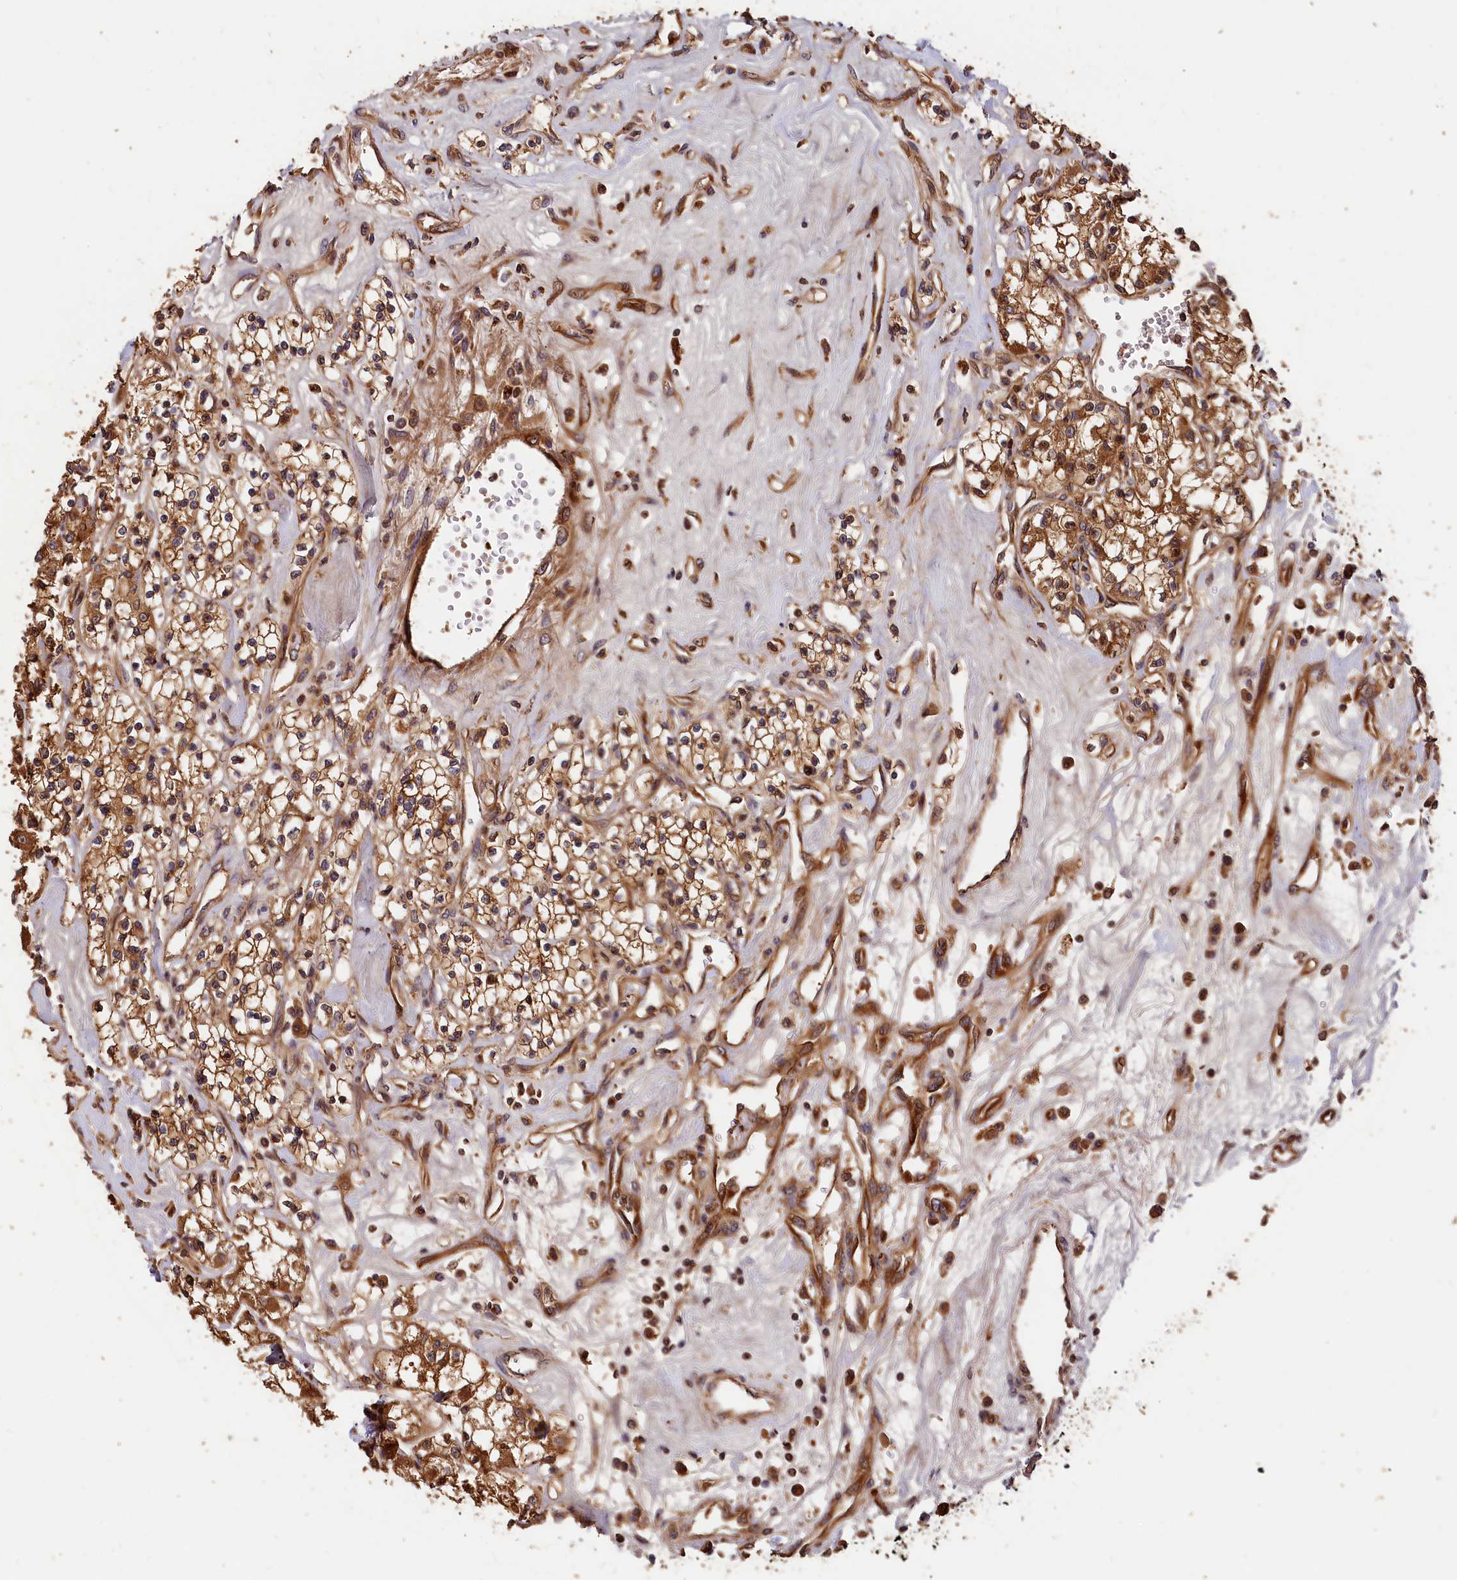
{"staining": {"intensity": "moderate", "quantity": ">75%", "location": "cytoplasmic/membranous"}, "tissue": "renal cancer", "cell_type": "Tumor cells", "image_type": "cancer", "snomed": [{"axis": "morphology", "description": "Adenocarcinoma, NOS"}, {"axis": "topography", "description": "Kidney"}], "caption": "This is an image of immunohistochemistry staining of renal cancer, which shows moderate expression in the cytoplasmic/membranous of tumor cells.", "gene": "HMOX2", "patient": {"sex": "female", "age": 59}}